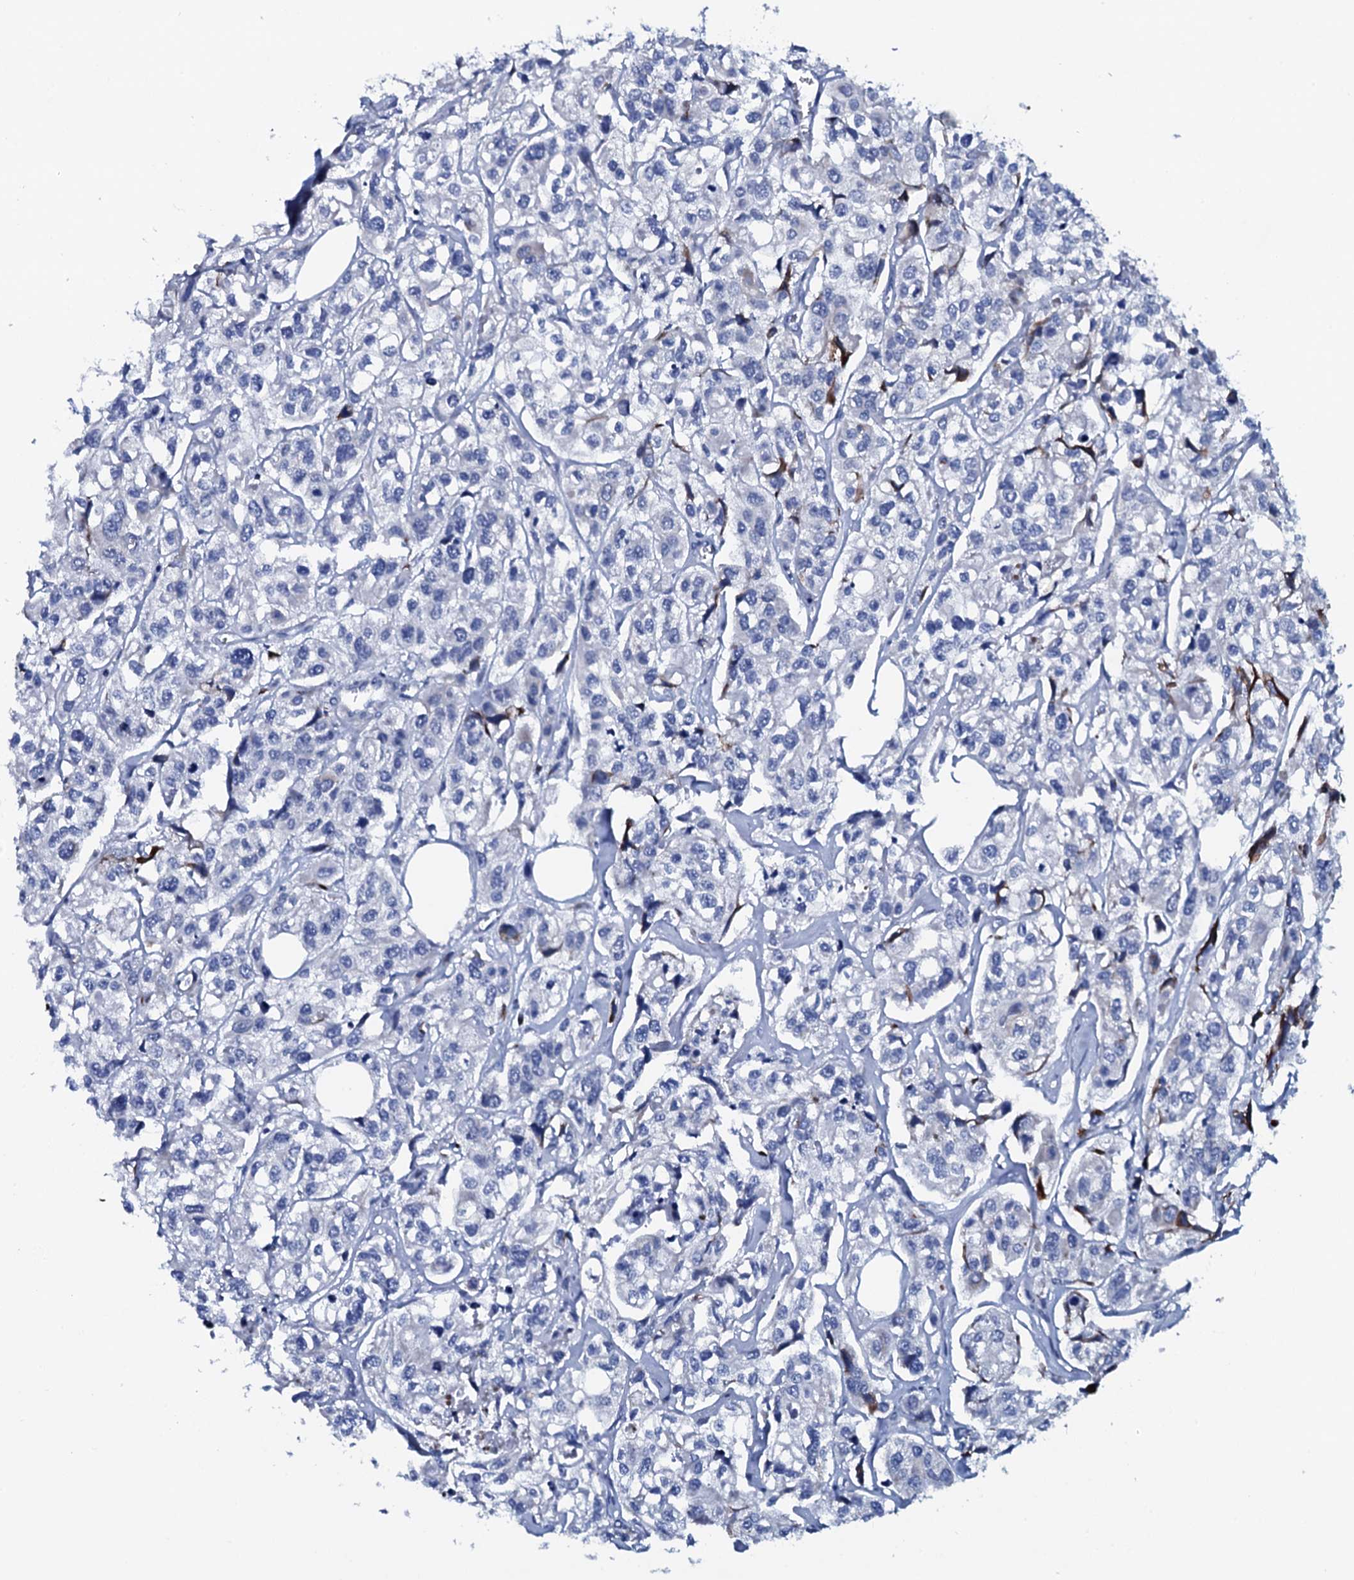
{"staining": {"intensity": "negative", "quantity": "none", "location": "none"}, "tissue": "urothelial cancer", "cell_type": "Tumor cells", "image_type": "cancer", "snomed": [{"axis": "morphology", "description": "Urothelial carcinoma, High grade"}, {"axis": "topography", "description": "Urinary bladder"}], "caption": "The image reveals no significant staining in tumor cells of urothelial cancer.", "gene": "GYS2", "patient": {"sex": "male", "age": 67}}